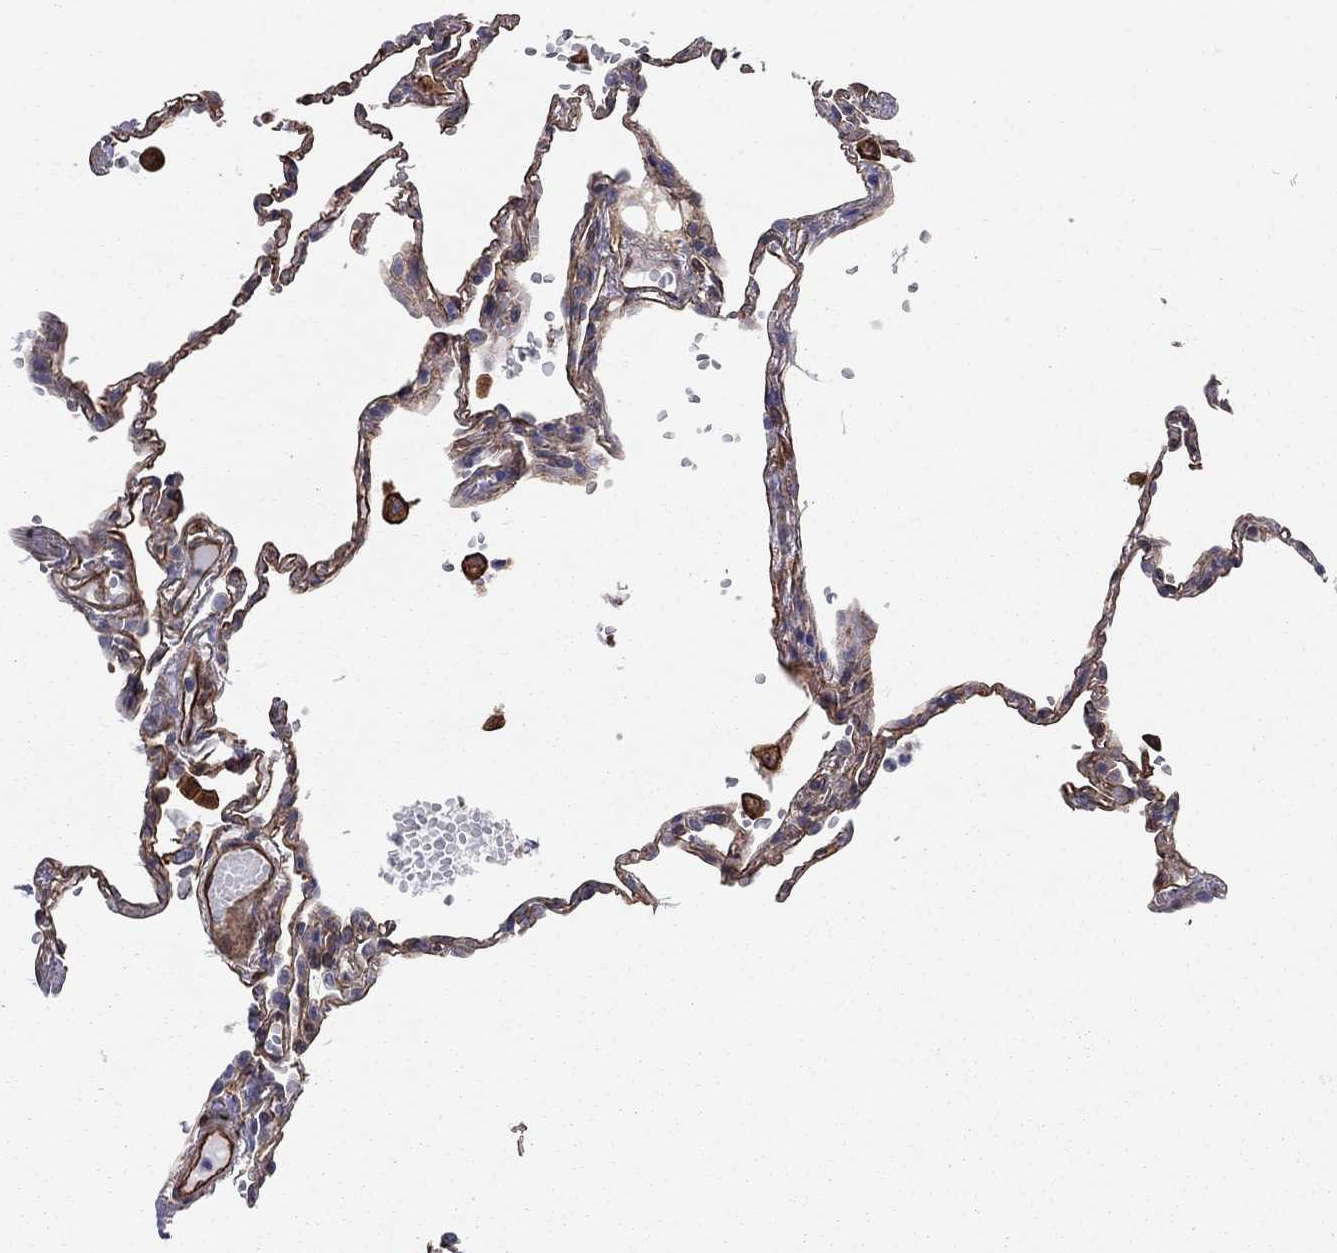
{"staining": {"intensity": "strong", "quantity": "25%-75%", "location": "cytoplasmic/membranous"}, "tissue": "lung", "cell_type": "Alveolar cells", "image_type": "normal", "snomed": [{"axis": "morphology", "description": "Normal tissue, NOS"}, {"axis": "topography", "description": "Lung"}], "caption": "High-magnification brightfield microscopy of unremarkable lung stained with DAB (brown) and counterstained with hematoxylin (blue). alveolar cells exhibit strong cytoplasmic/membranous expression is seen in about25%-75% of cells. The staining is performed using DAB (3,3'-diaminobenzidine) brown chromogen to label protein expression. The nuclei are counter-stained blue using hematoxylin.", "gene": "BICDL2", "patient": {"sex": "male", "age": 78}}